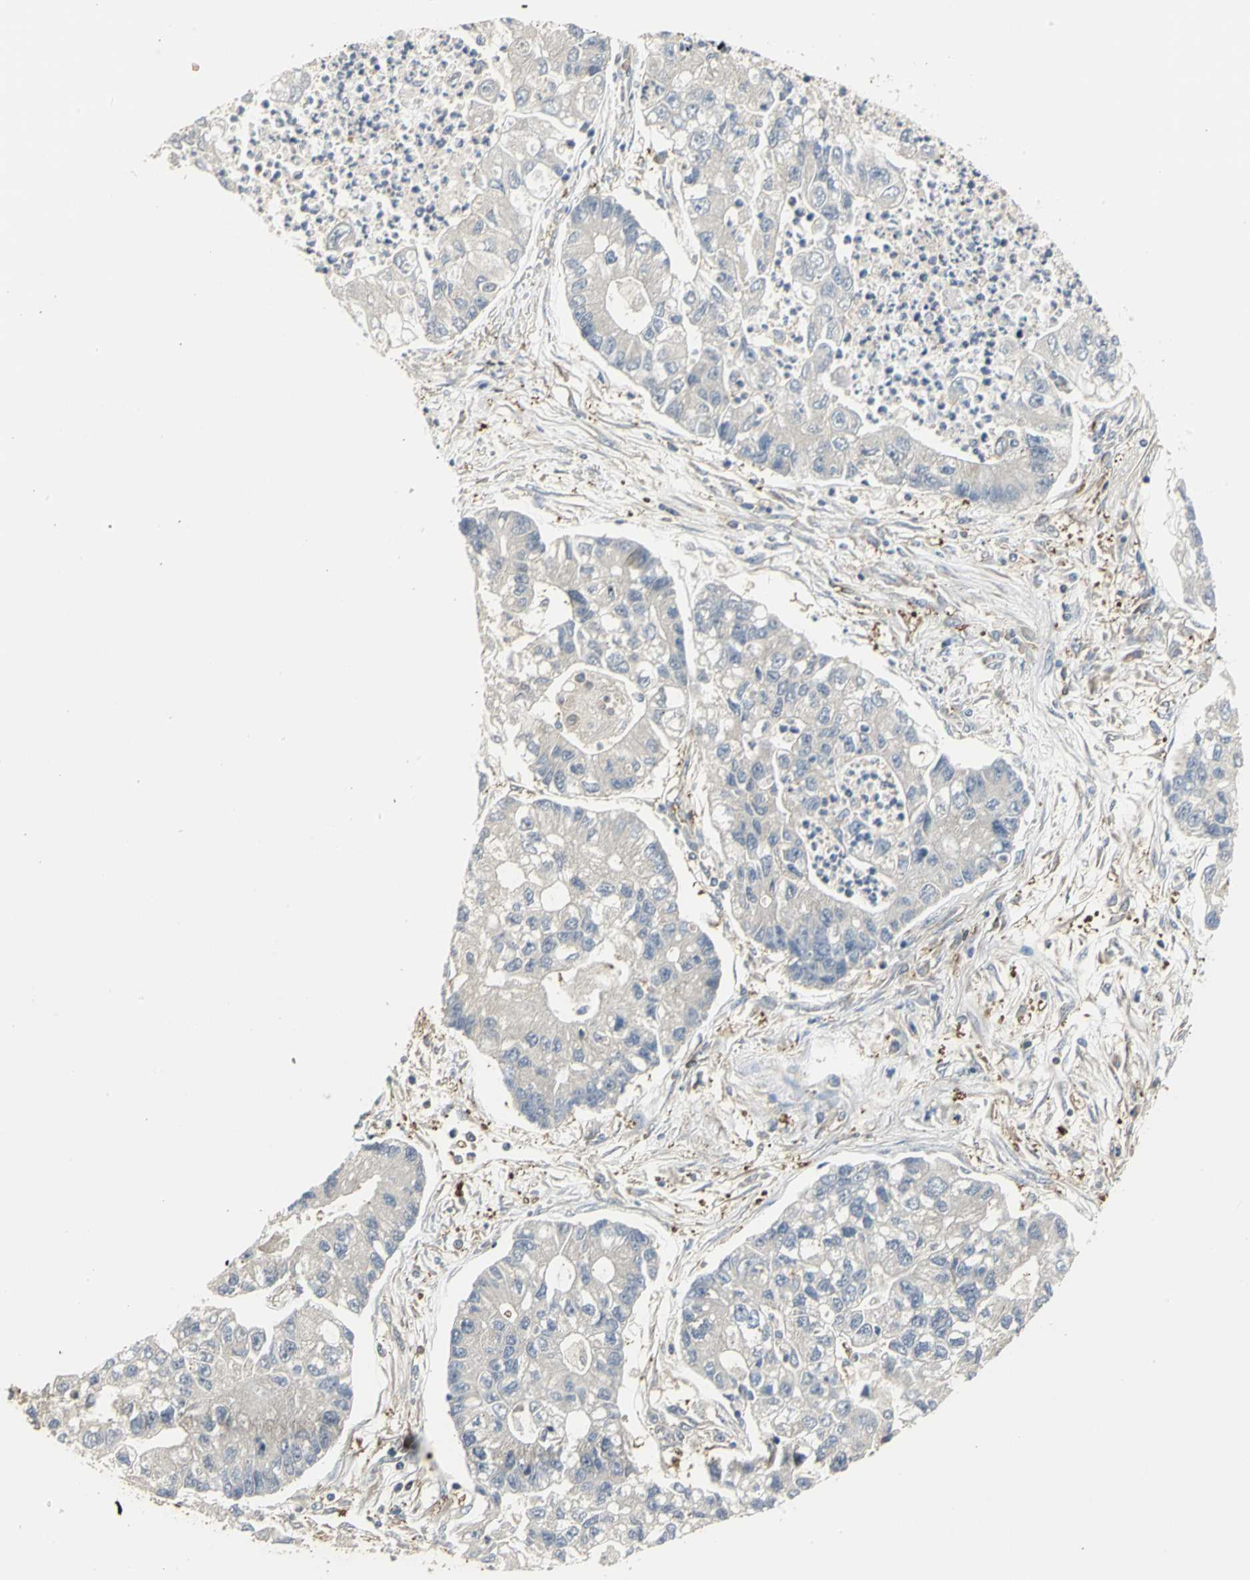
{"staining": {"intensity": "negative", "quantity": "none", "location": "none"}, "tissue": "lung cancer", "cell_type": "Tumor cells", "image_type": "cancer", "snomed": [{"axis": "morphology", "description": "Adenocarcinoma, NOS"}, {"axis": "topography", "description": "Lung"}], "caption": "Tumor cells are negative for protein expression in human lung adenocarcinoma. (Brightfield microscopy of DAB (3,3'-diaminobenzidine) IHC at high magnification).", "gene": "PARK7", "patient": {"sex": "female", "age": 51}}